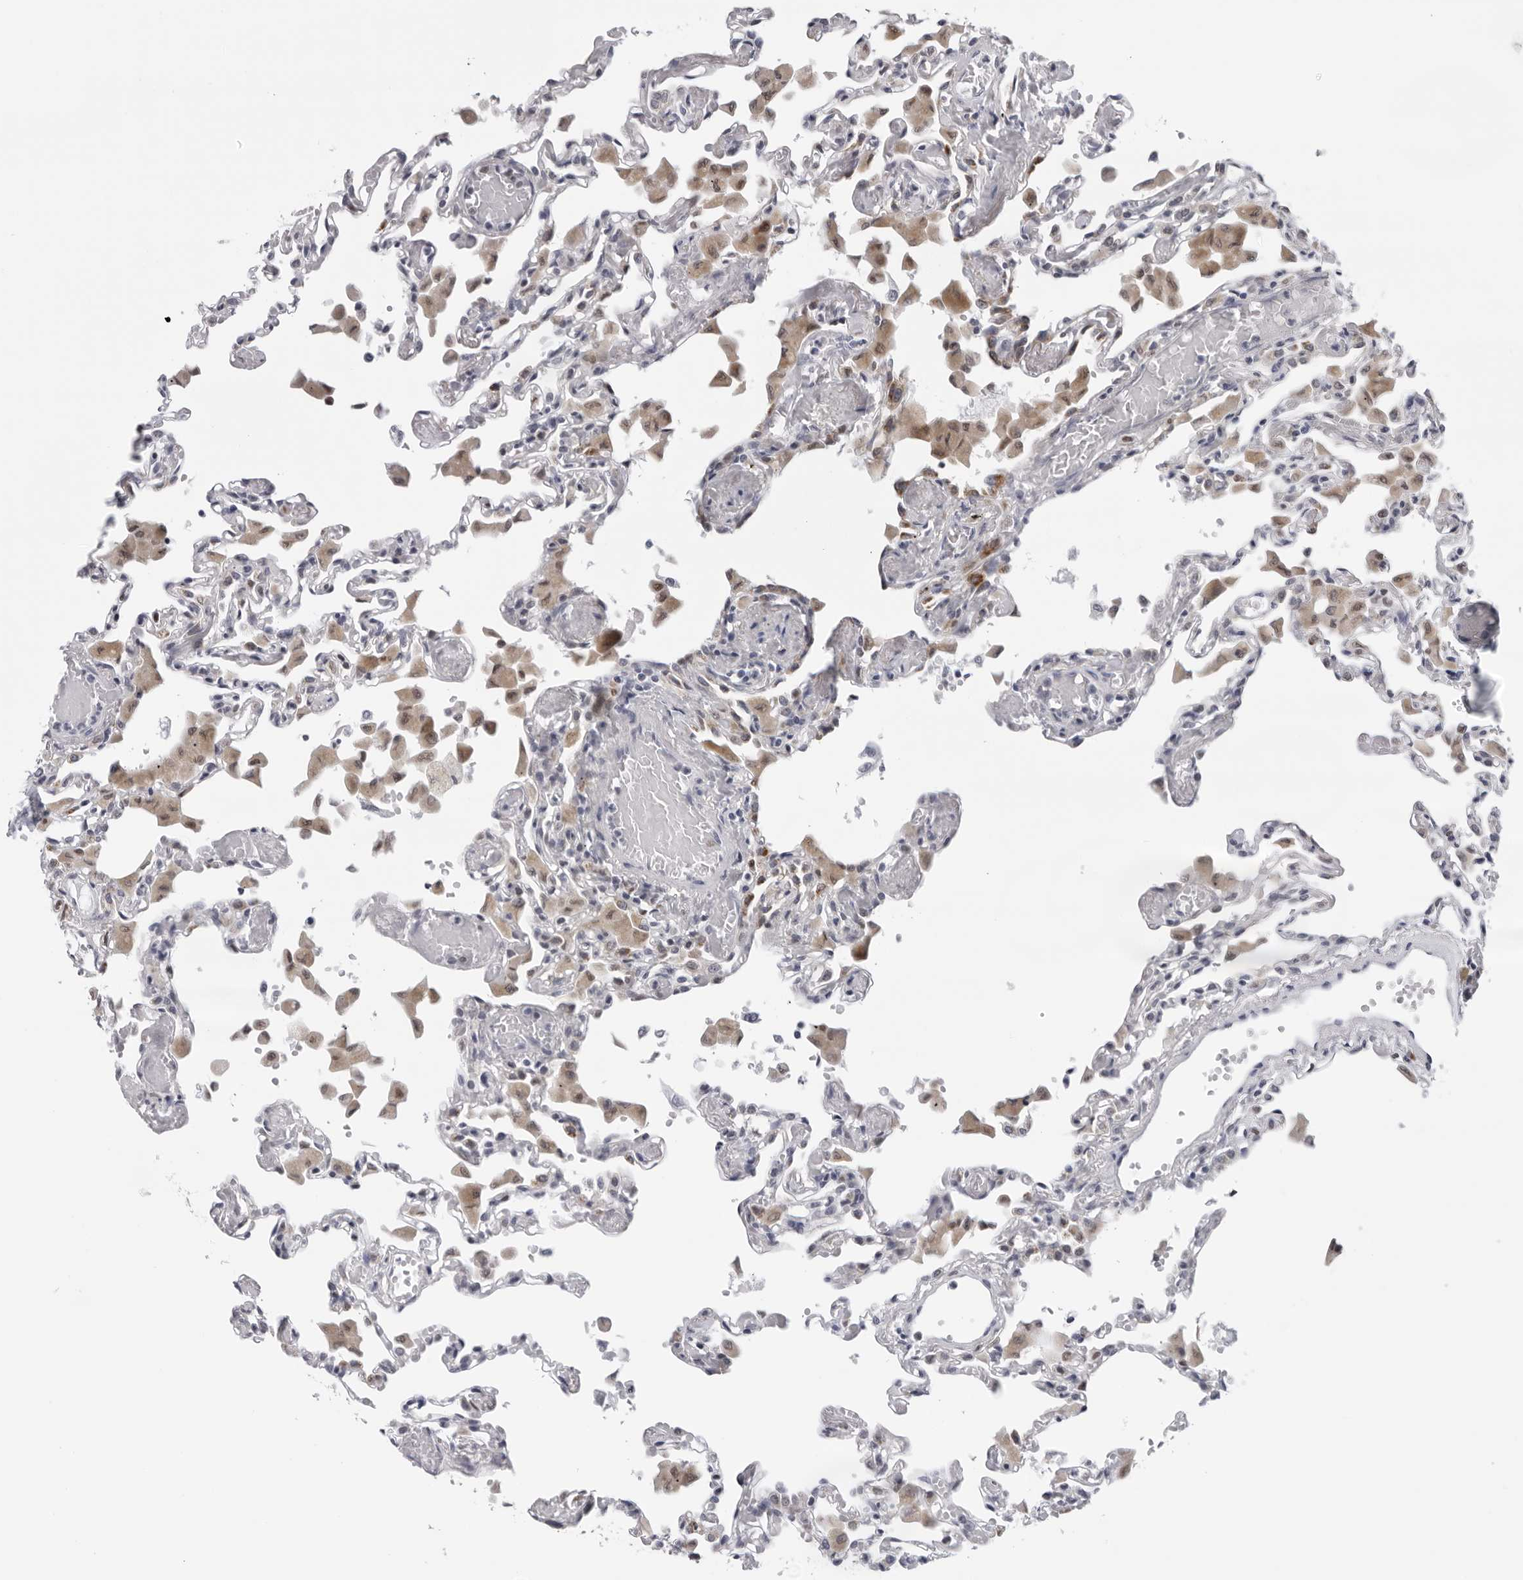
{"staining": {"intensity": "negative", "quantity": "none", "location": "none"}, "tissue": "lung", "cell_type": "Alveolar cells", "image_type": "normal", "snomed": [{"axis": "morphology", "description": "Normal tissue, NOS"}, {"axis": "topography", "description": "Bronchus"}, {"axis": "topography", "description": "Lung"}], "caption": "Immunohistochemistry histopathology image of normal lung stained for a protein (brown), which reveals no positivity in alveolar cells.", "gene": "CPT2", "patient": {"sex": "female", "age": 49}}